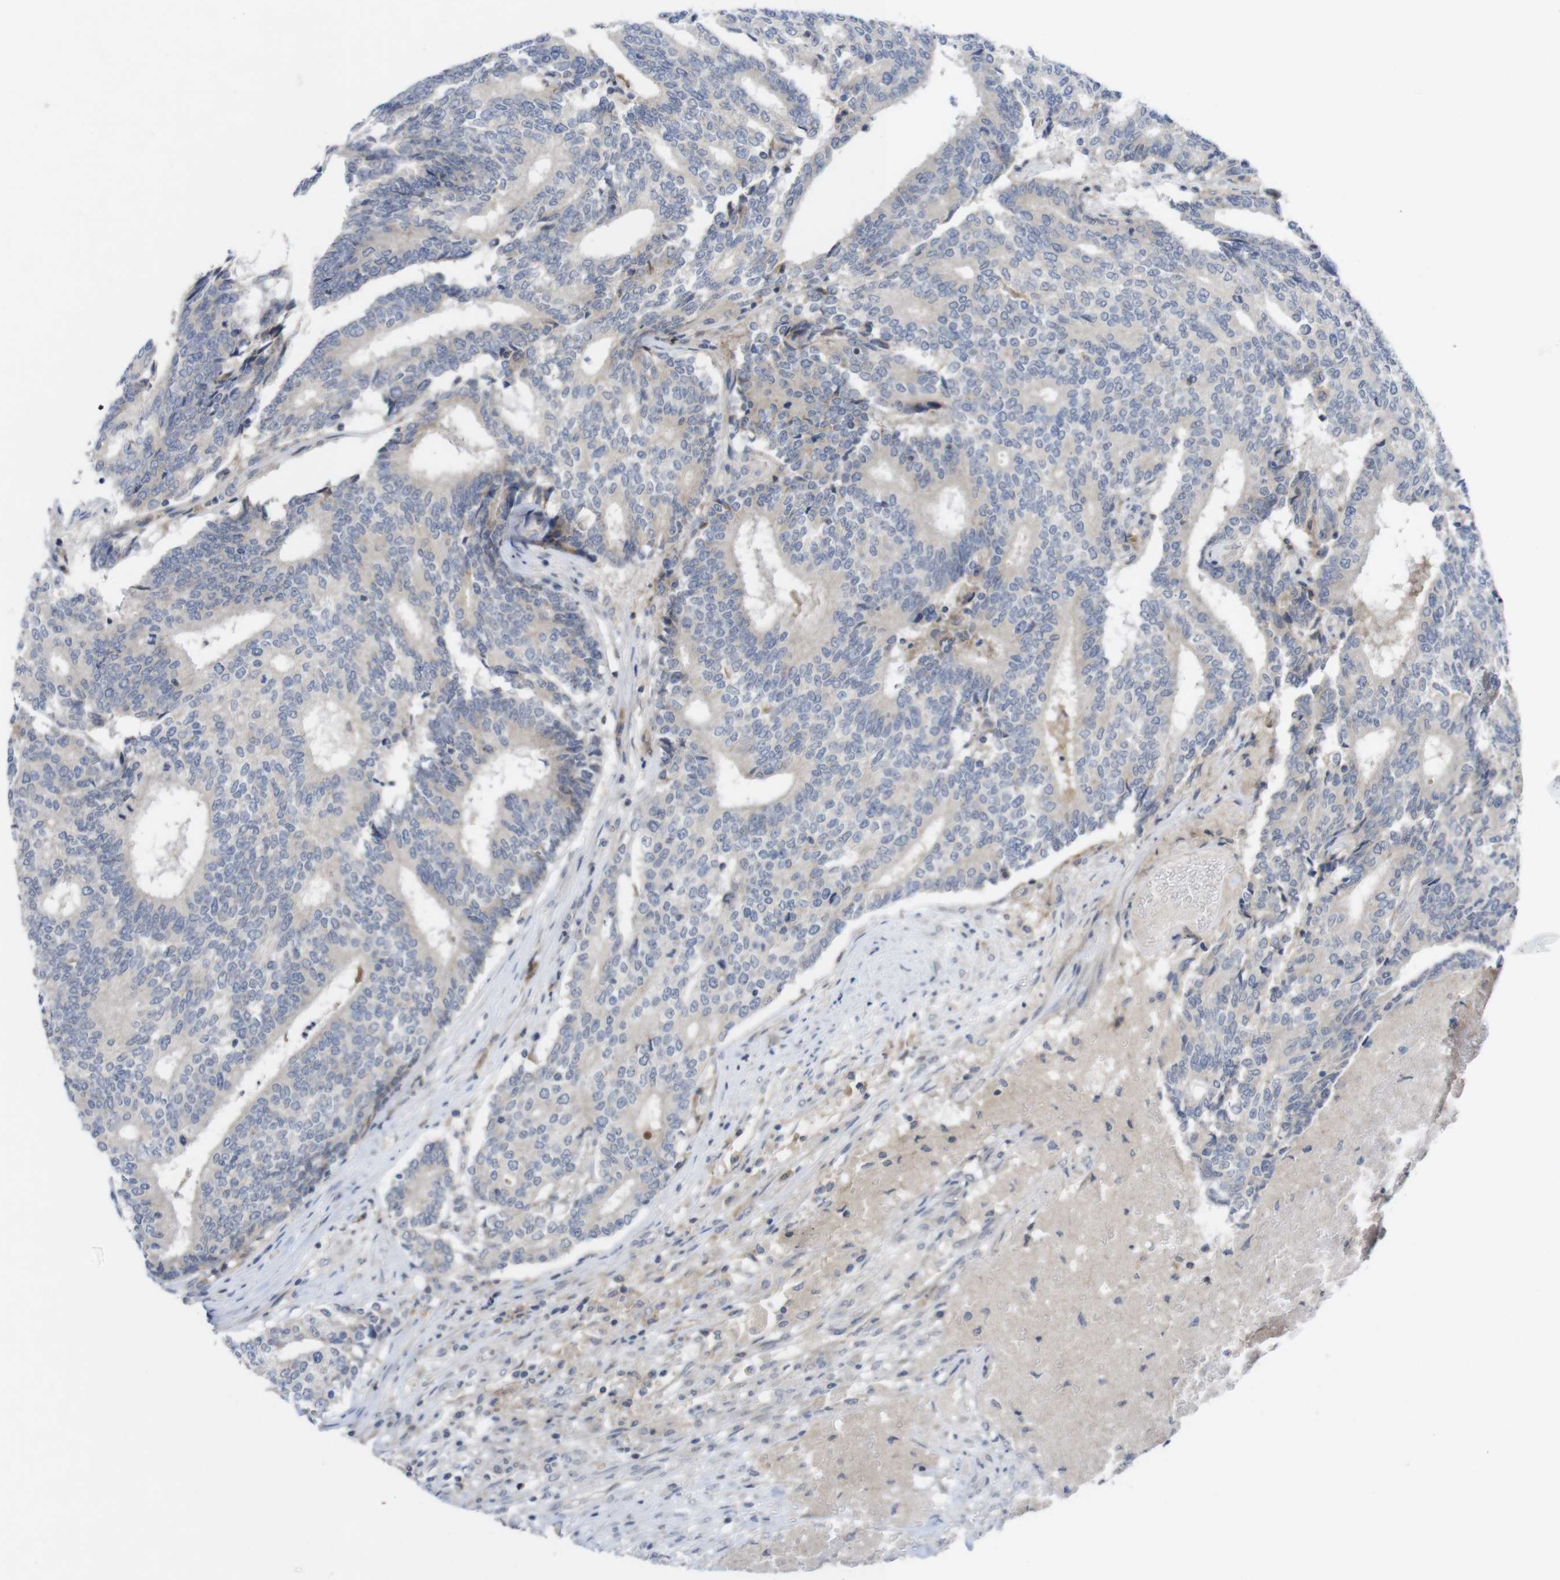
{"staining": {"intensity": "weak", "quantity": "<25%", "location": "cytoplasmic/membranous"}, "tissue": "prostate cancer", "cell_type": "Tumor cells", "image_type": "cancer", "snomed": [{"axis": "morphology", "description": "Normal tissue, NOS"}, {"axis": "morphology", "description": "Adenocarcinoma, High grade"}, {"axis": "topography", "description": "Prostate"}, {"axis": "topography", "description": "Seminal veicle"}], "caption": "Immunohistochemistry (IHC) image of human prostate cancer (adenocarcinoma (high-grade)) stained for a protein (brown), which shows no positivity in tumor cells.", "gene": "SLAMF7", "patient": {"sex": "male", "age": 55}}